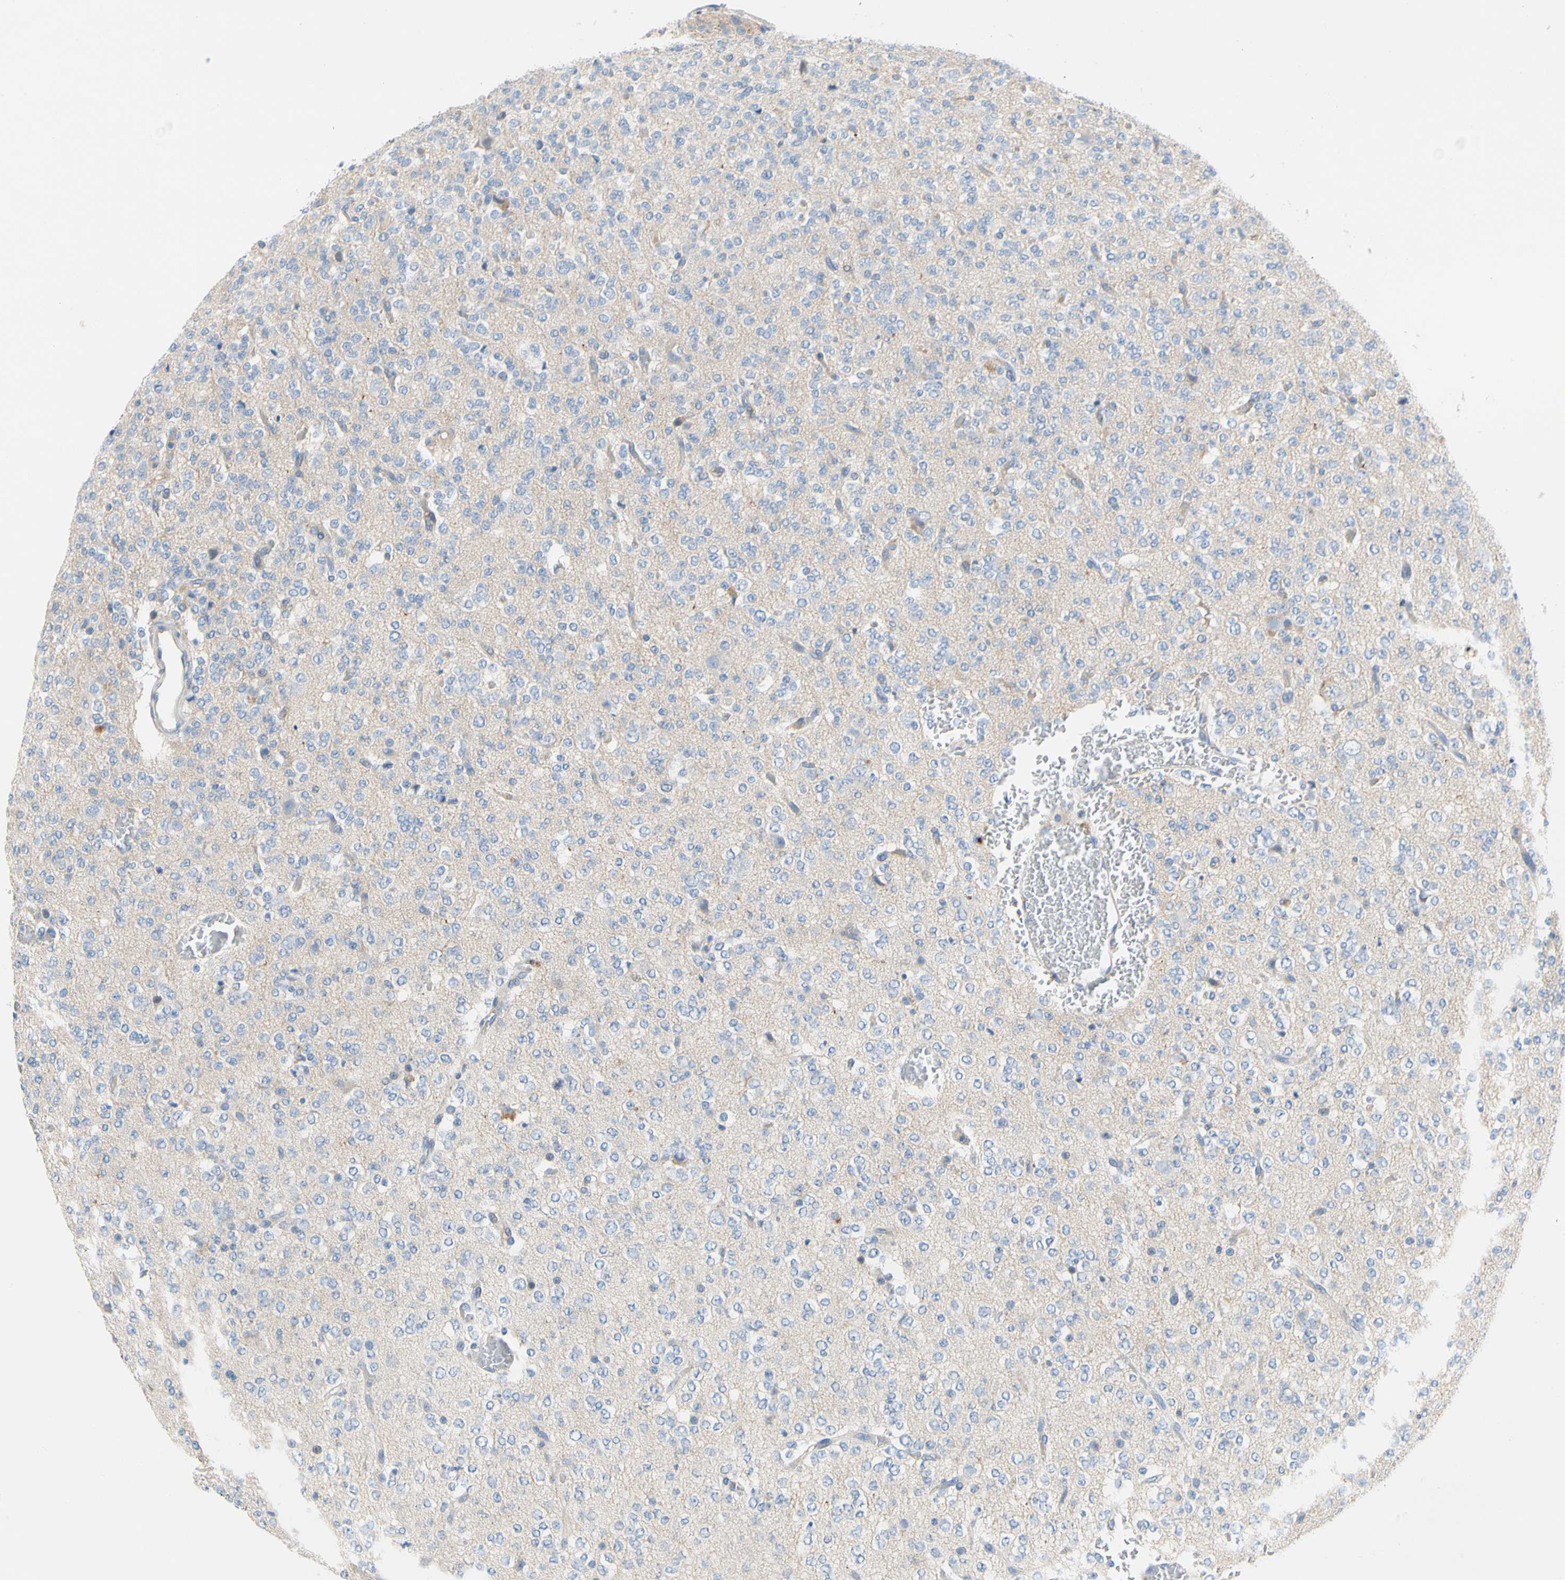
{"staining": {"intensity": "negative", "quantity": "none", "location": "none"}, "tissue": "glioma", "cell_type": "Tumor cells", "image_type": "cancer", "snomed": [{"axis": "morphology", "description": "Glioma, malignant, Low grade"}, {"axis": "topography", "description": "Brain"}], "caption": "An immunohistochemistry image of glioma is shown. There is no staining in tumor cells of glioma.", "gene": "CCM2L", "patient": {"sex": "male", "age": 38}}